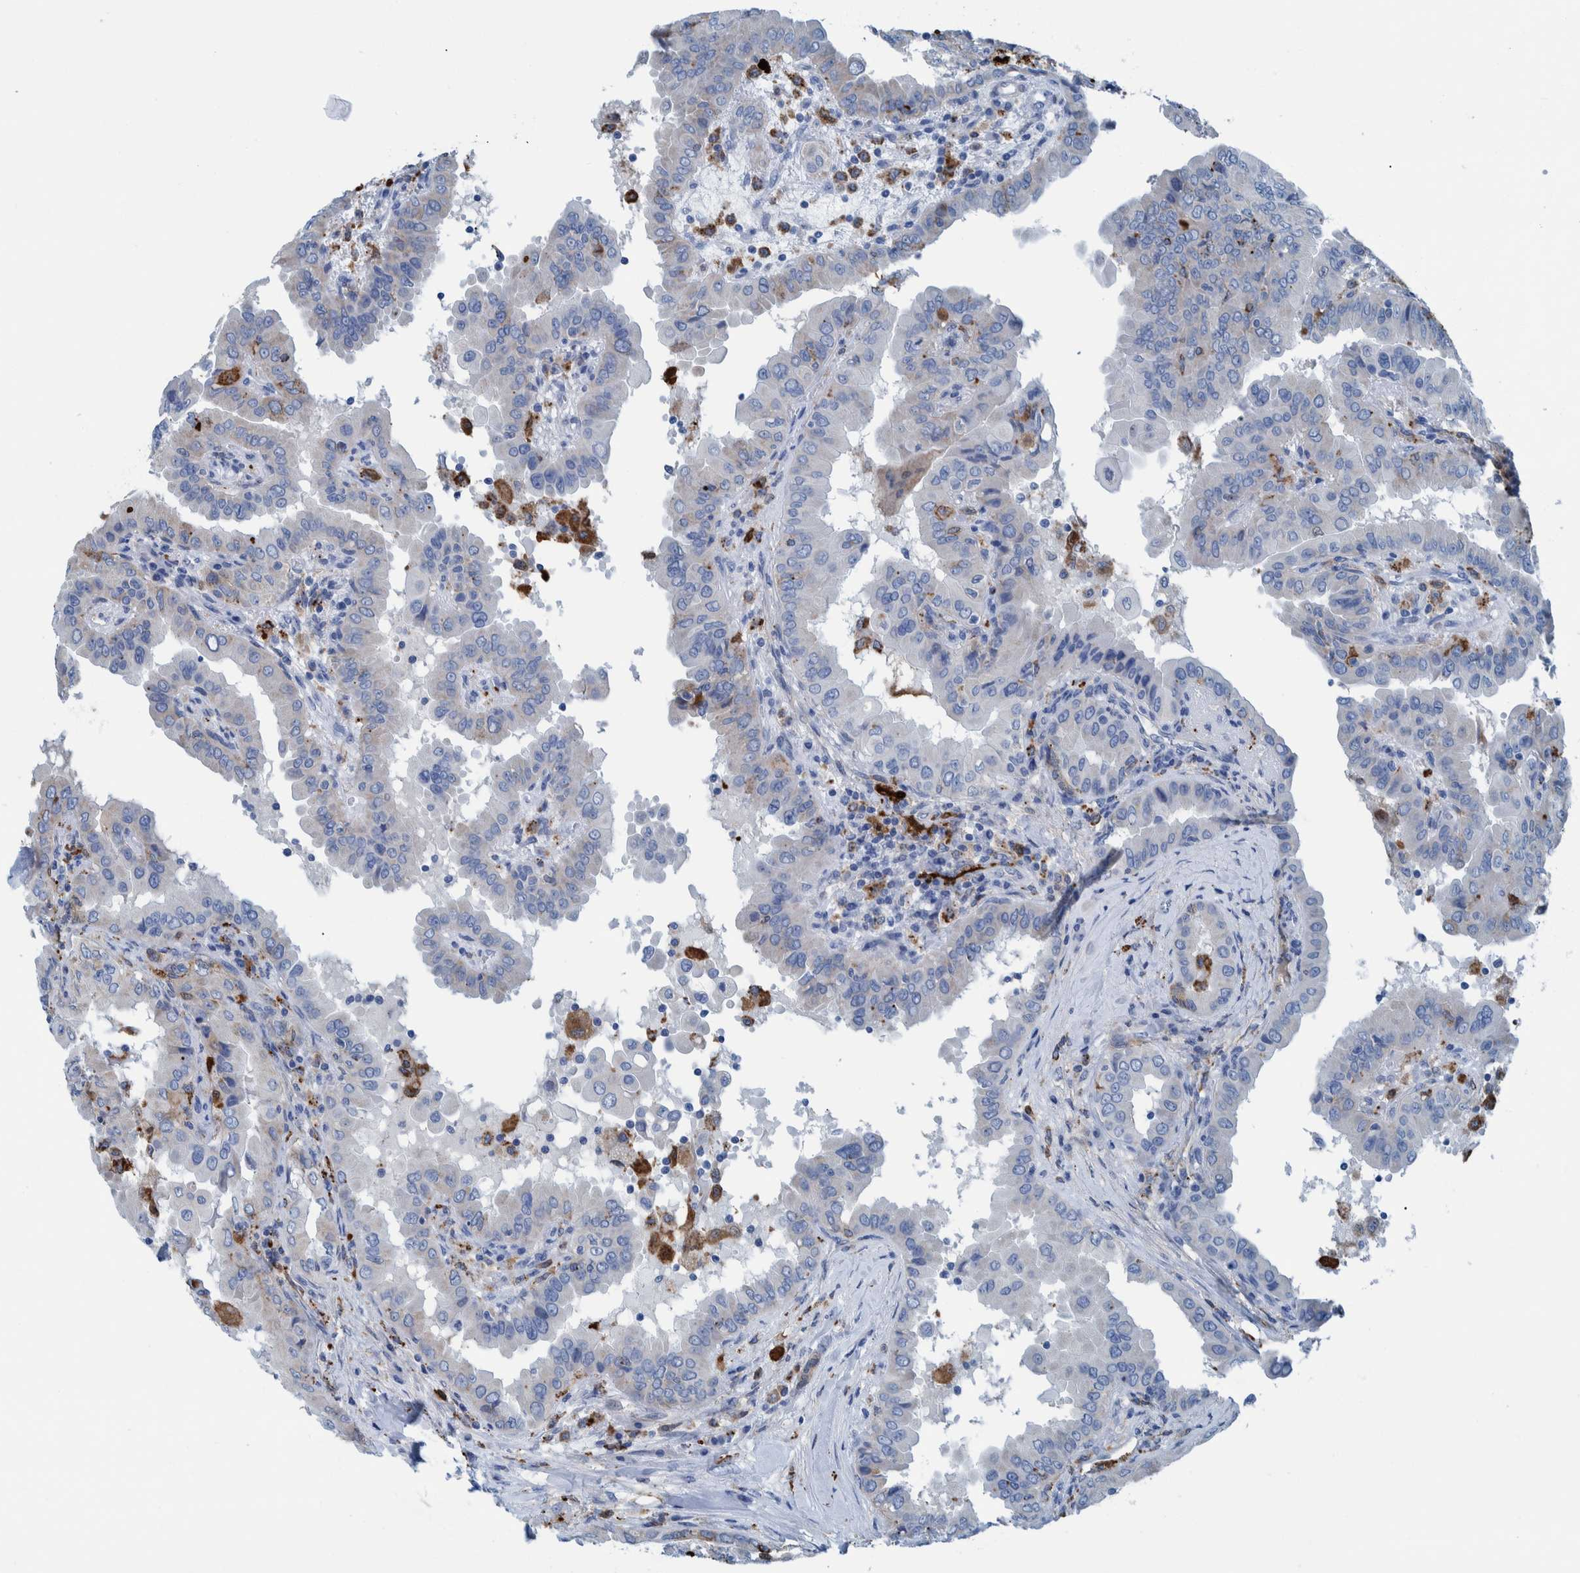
{"staining": {"intensity": "negative", "quantity": "none", "location": "none"}, "tissue": "thyroid cancer", "cell_type": "Tumor cells", "image_type": "cancer", "snomed": [{"axis": "morphology", "description": "Papillary adenocarcinoma, NOS"}, {"axis": "topography", "description": "Thyroid gland"}], "caption": "High power microscopy photomicrograph of an IHC image of thyroid cancer (papillary adenocarcinoma), revealing no significant expression in tumor cells. (Immunohistochemistry, brightfield microscopy, high magnification).", "gene": "IDO1", "patient": {"sex": "male", "age": 33}}